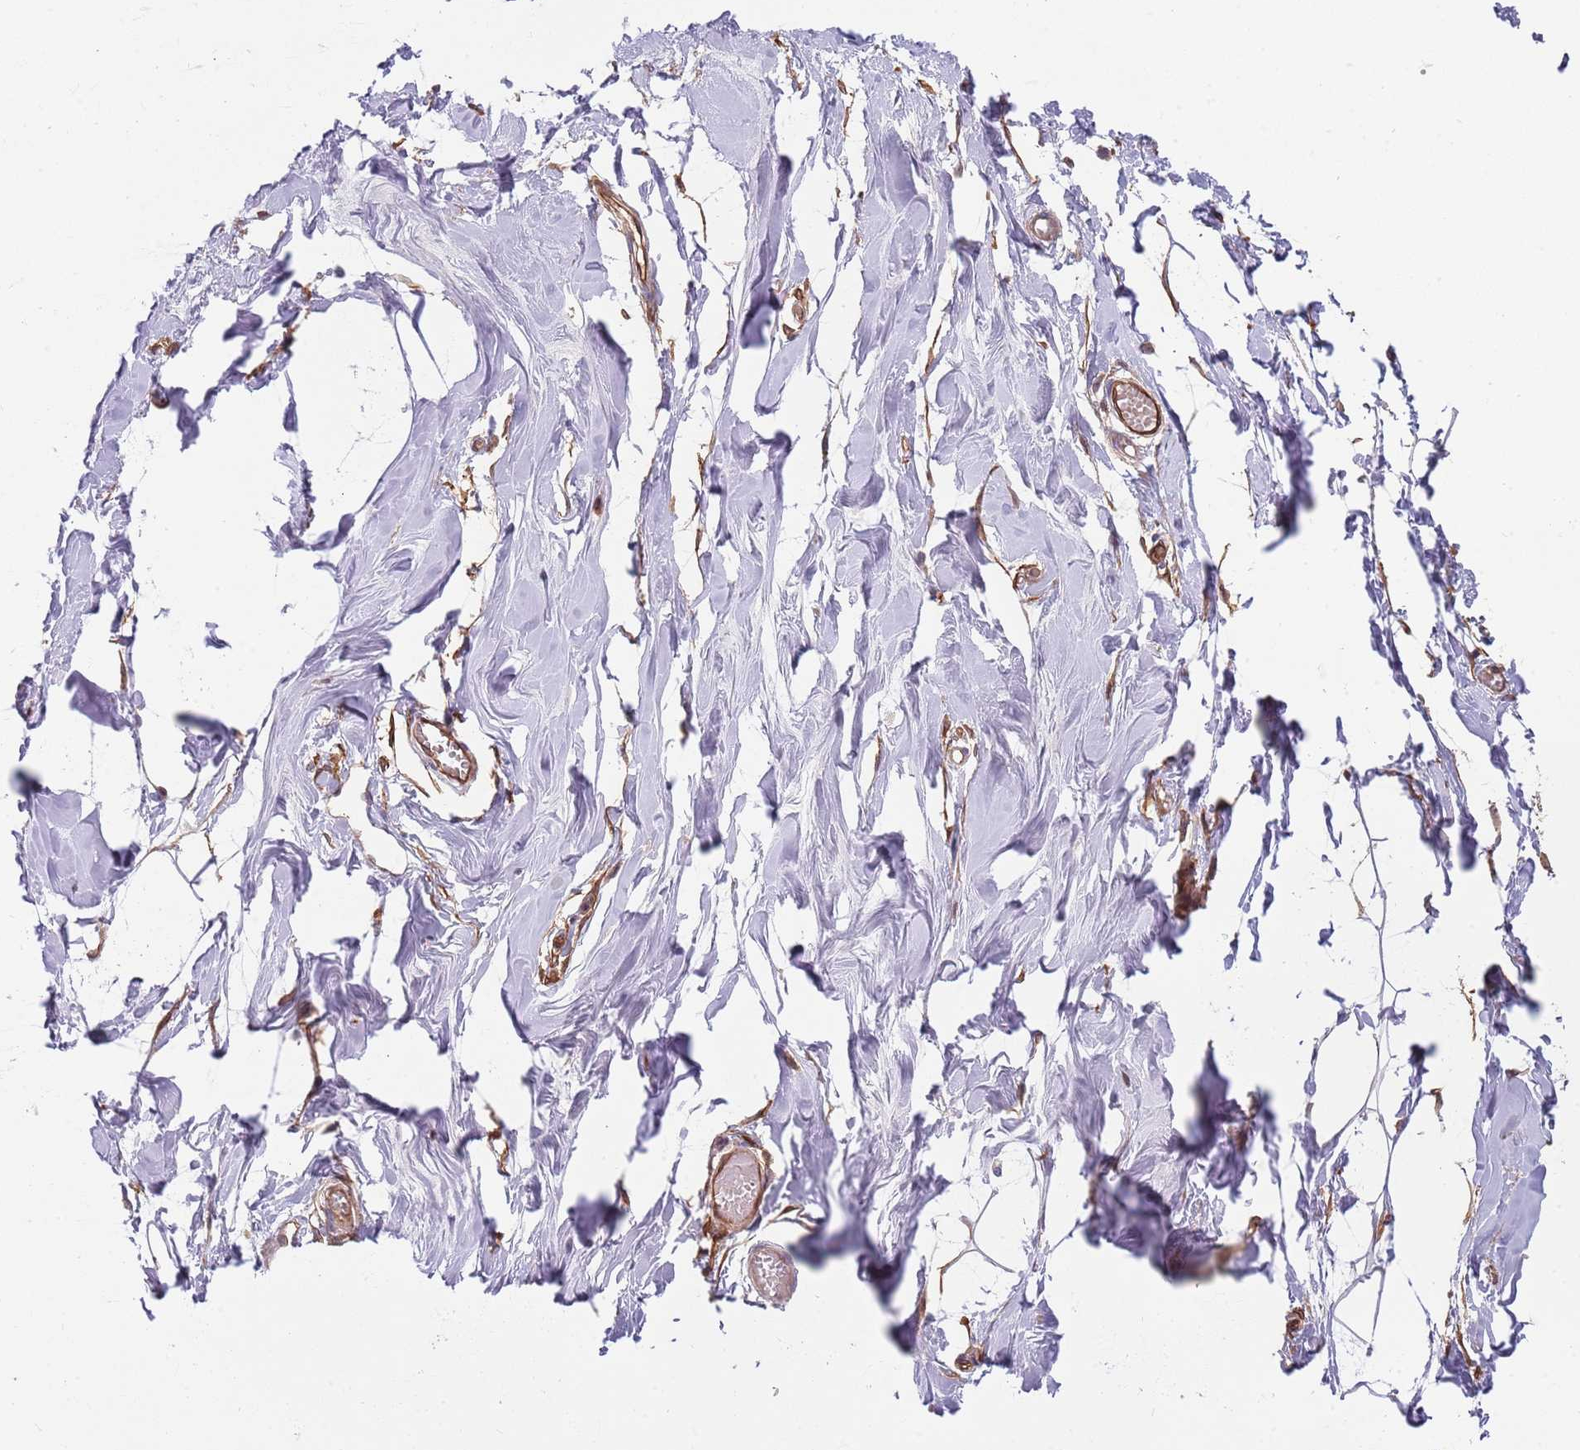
{"staining": {"intensity": "moderate", "quantity": "<25%", "location": "cytoplasmic/membranous"}, "tissue": "breast", "cell_type": "Adipocytes", "image_type": "normal", "snomed": [{"axis": "morphology", "description": "Normal tissue, NOS"}, {"axis": "topography", "description": "Breast"}], "caption": "The micrograph reveals staining of normal breast, revealing moderate cytoplasmic/membranous protein positivity (brown color) within adipocytes.", "gene": "GSDMD", "patient": {"sex": "female", "age": 27}}